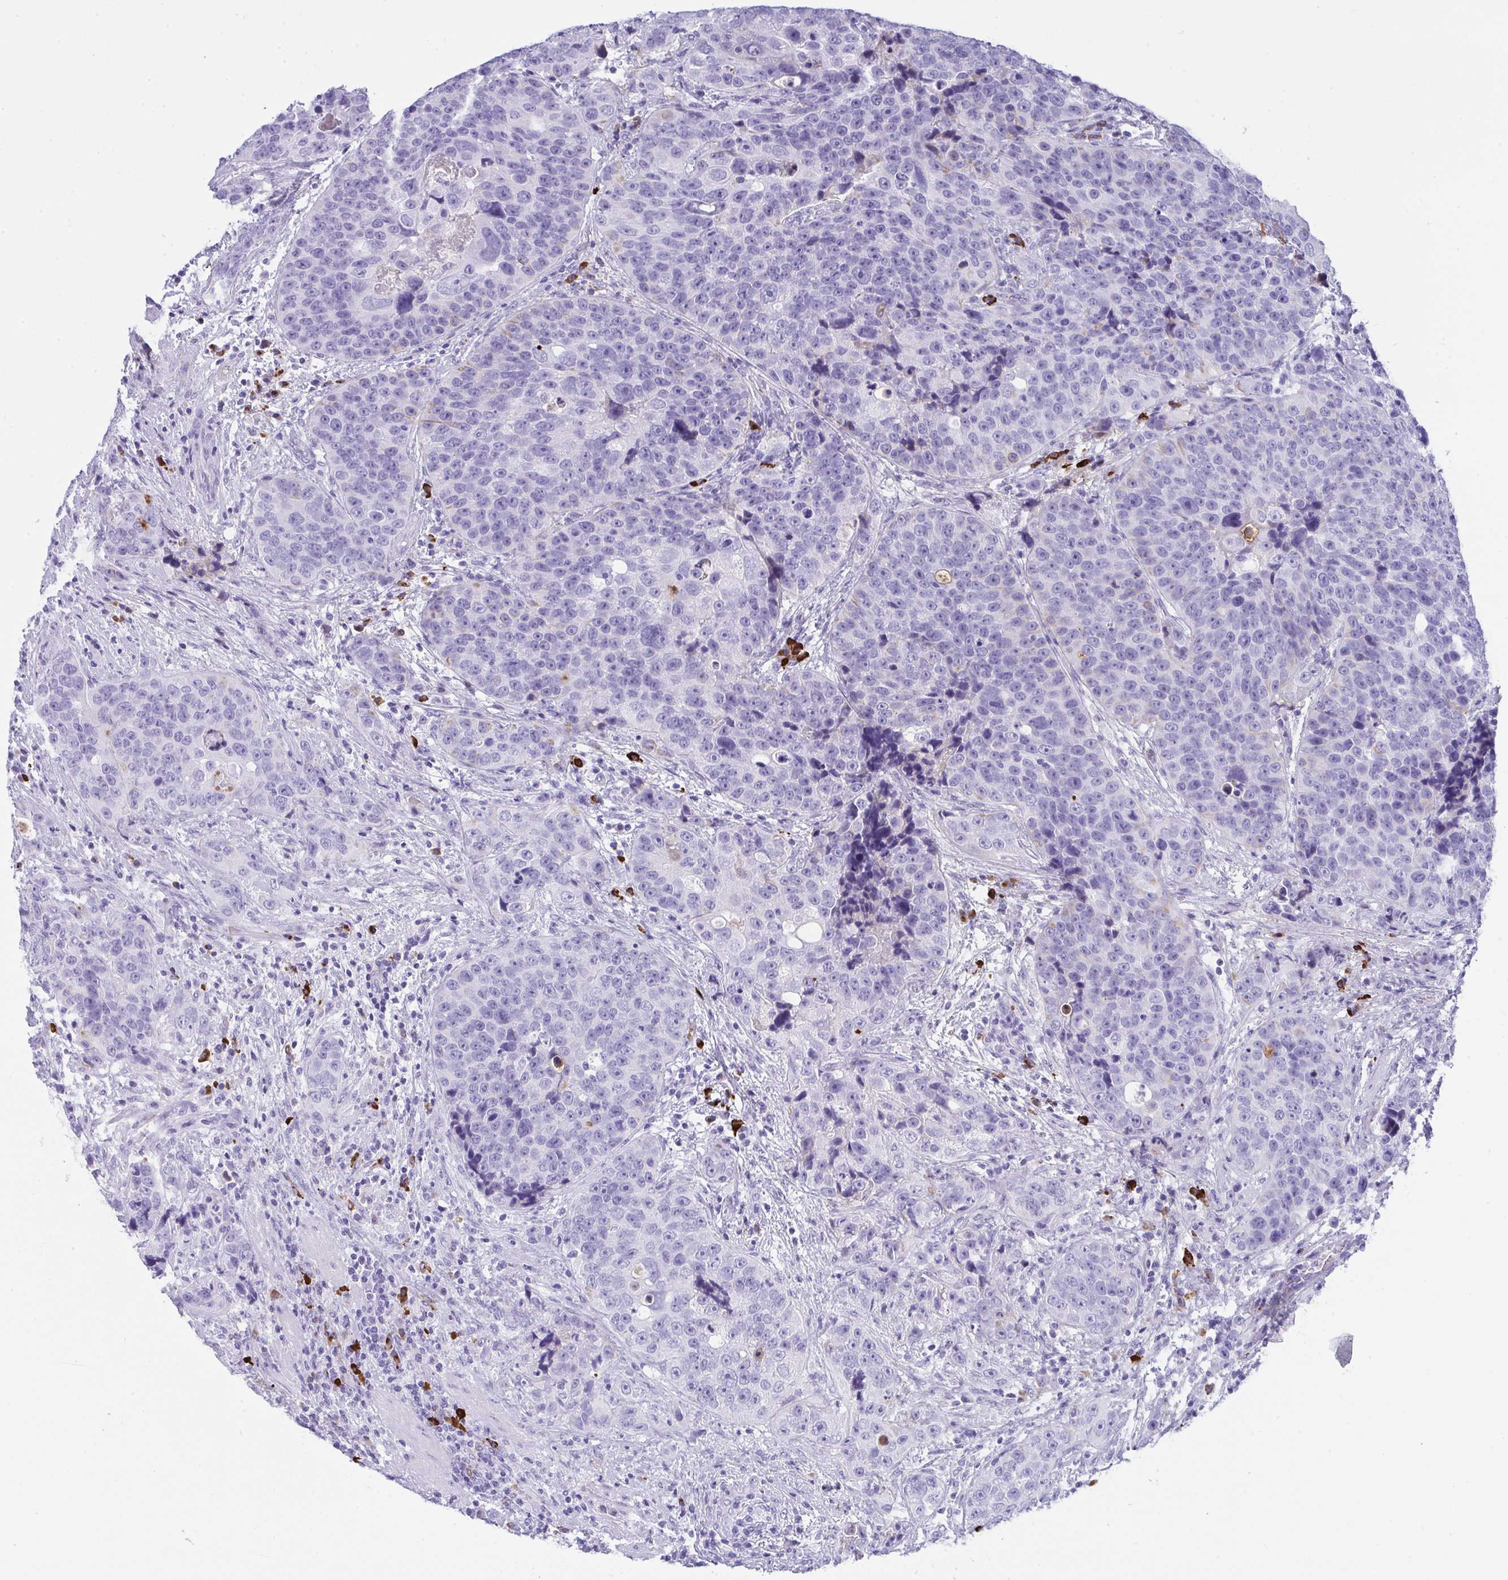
{"staining": {"intensity": "negative", "quantity": "none", "location": "none"}, "tissue": "urothelial cancer", "cell_type": "Tumor cells", "image_type": "cancer", "snomed": [{"axis": "morphology", "description": "Urothelial carcinoma, NOS"}, {"axis": "topography", "description": "Urinary bladder"}], "caption": "Tumor cells are negative for brown protein staining in transitional cell carcinoma.", "gene": "JCHAIN", "patient": {"sex": "male", "age": 52}}